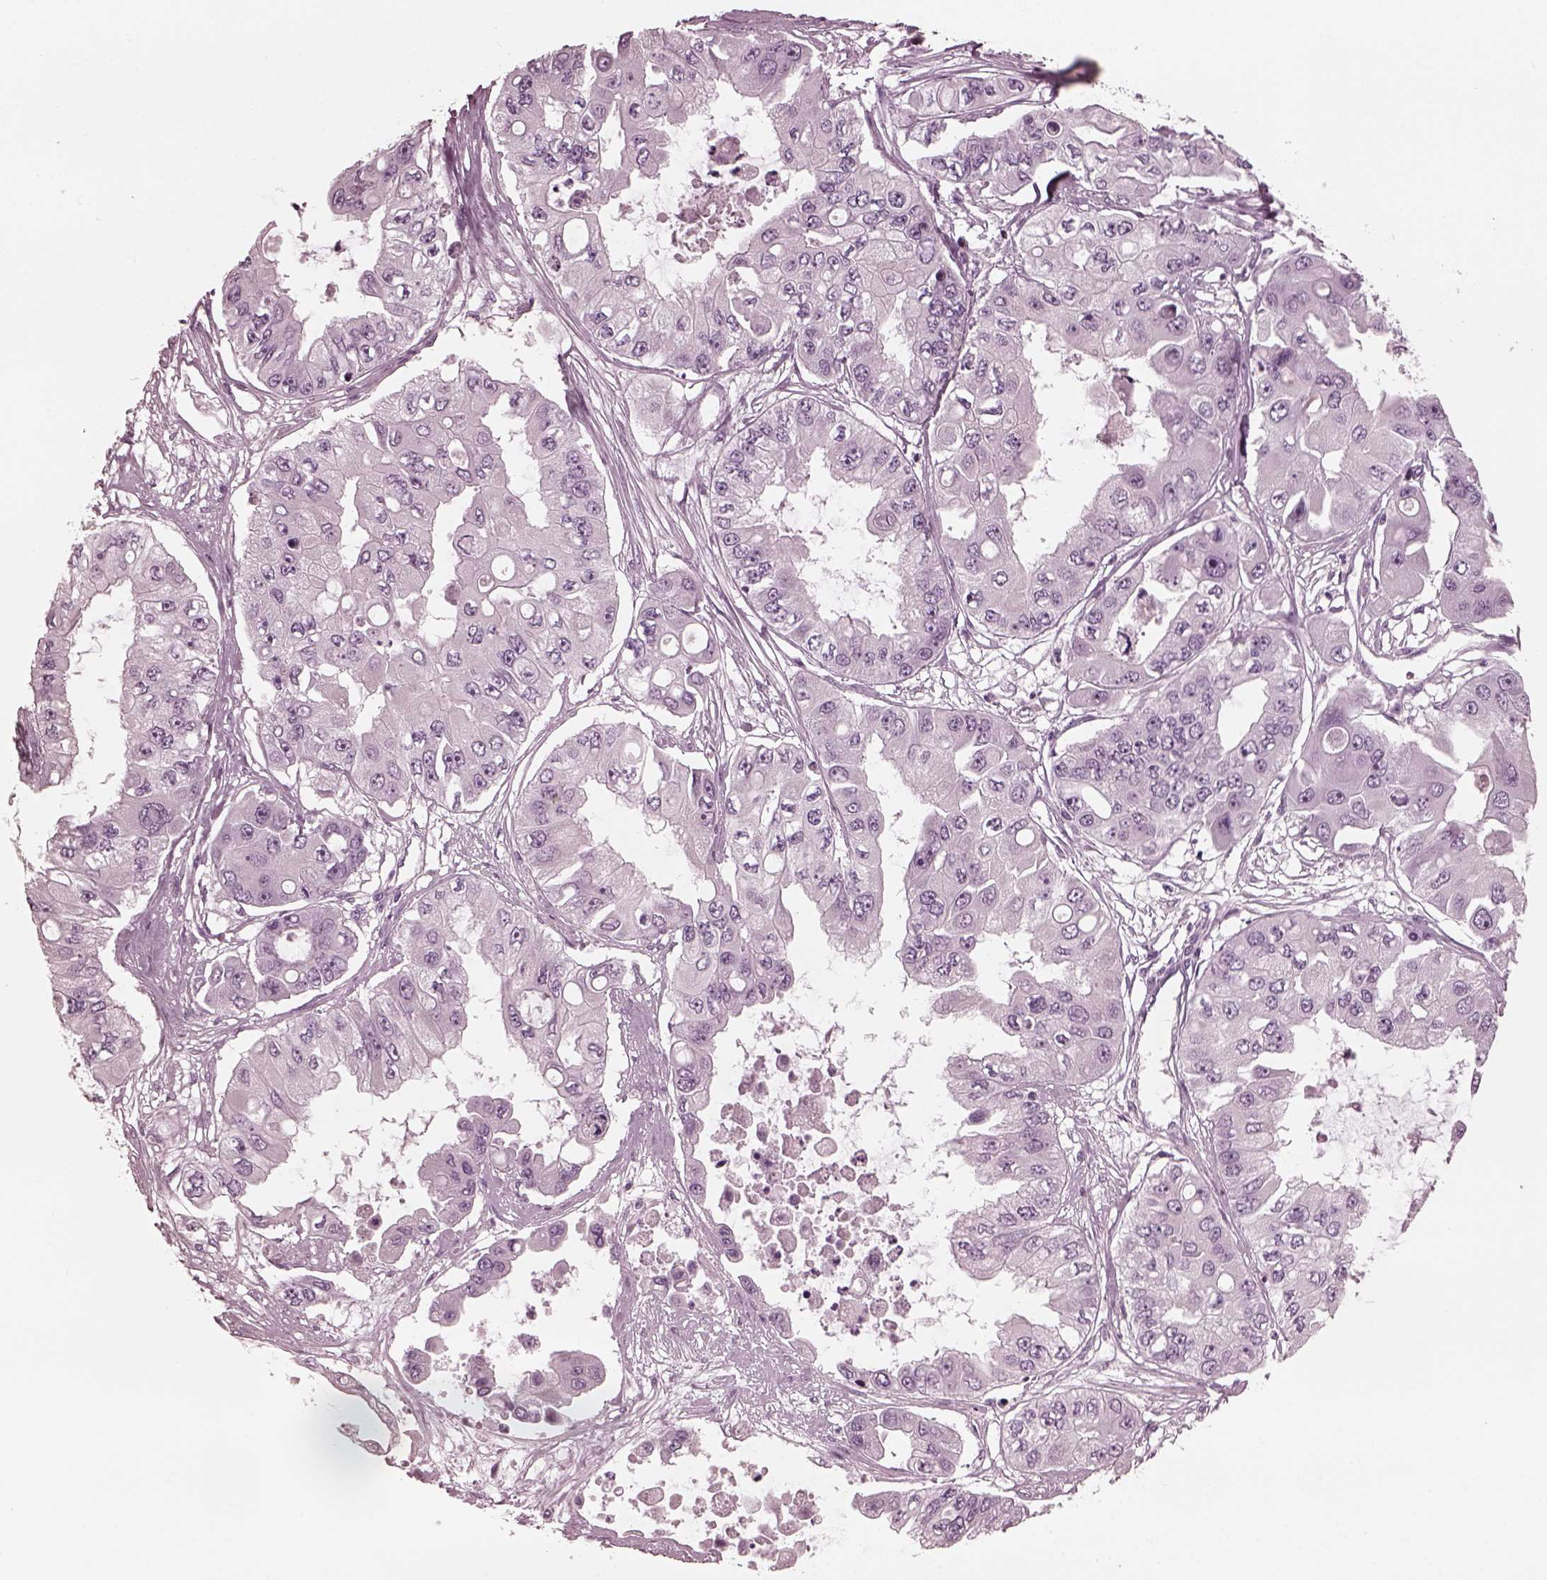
{"staining": {"intensity": "negative", "quantity": "none", "location": "none"}, "tissue": "ovarian cancer", "cell_type": "Tumor cells", "image_type": "cancer", "snomed": [{"axis": "morphology", "description": "Cystadenocarcinoma, serous, NOS"}, {"axis": "topography", "description": "Ovary"}], "caption": "Human serous cystadenocarcinoma (ovarian) stained for a protein using immunohistochemistry (IHC) displays no positivity in tumor cells.", "gene": "GRM6", "patient": {"sex": "female", "age": 56}}